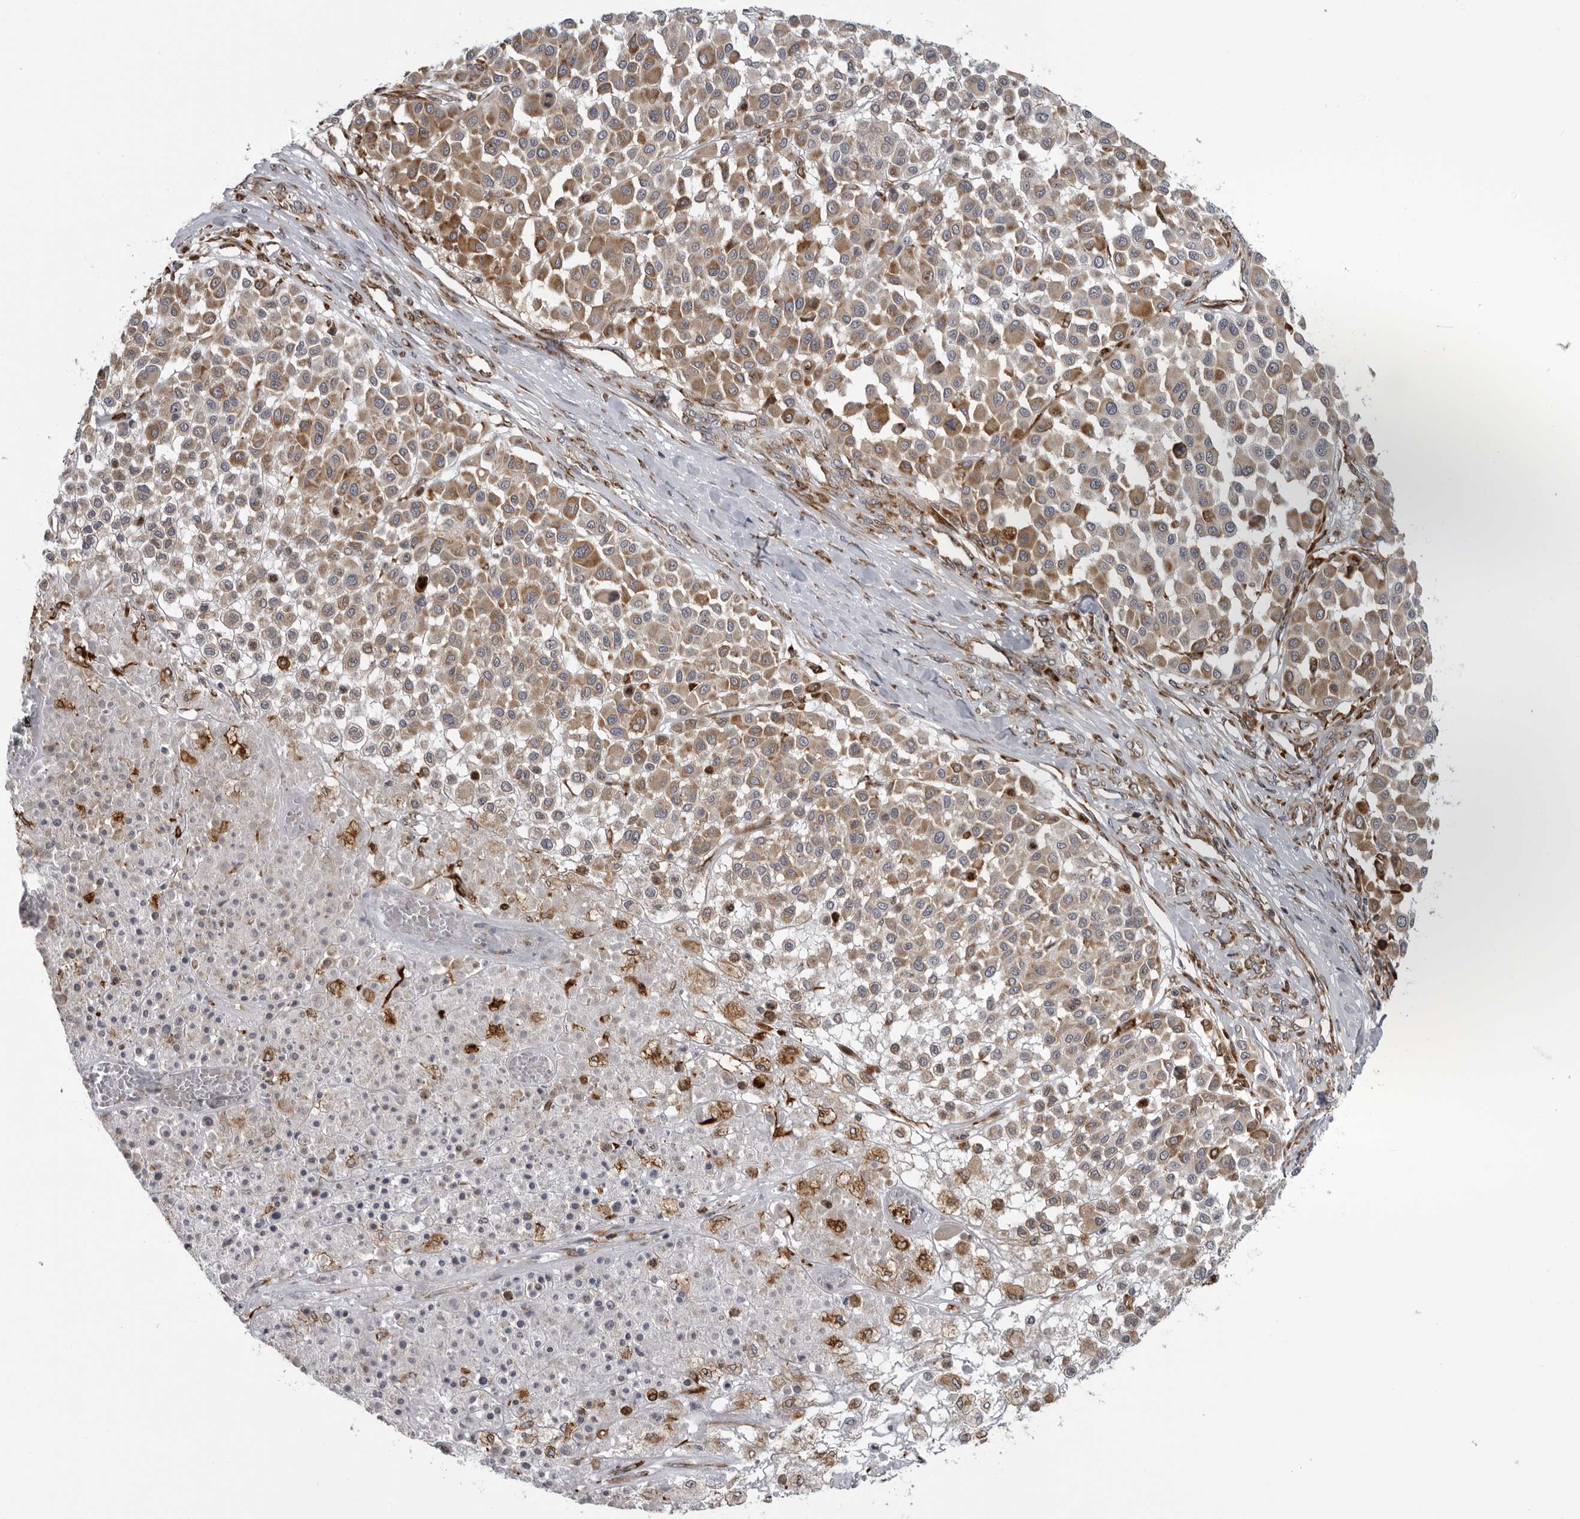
{"staining": {"intensity": "moderate", "quantity": ">75%", "location": "cytoplasmic/membranous"}, "tissue": "melanoma", "cell_type": "Tumor cells", "image_type": "cancer", "snomed": [{"axis": "morphology", "description": "Malignant melanoma, Metastatic site"}, {"axis": "topography", "description": "Soft tissue"}], "caption": "Immunohistochemistry of melanoma shows medium levels of moderate cytoplasmic/membranous expression in approximately >75% of tumor cells.", "gene": "ALPK2", "patient": {"sex": "male", "age": 41}}